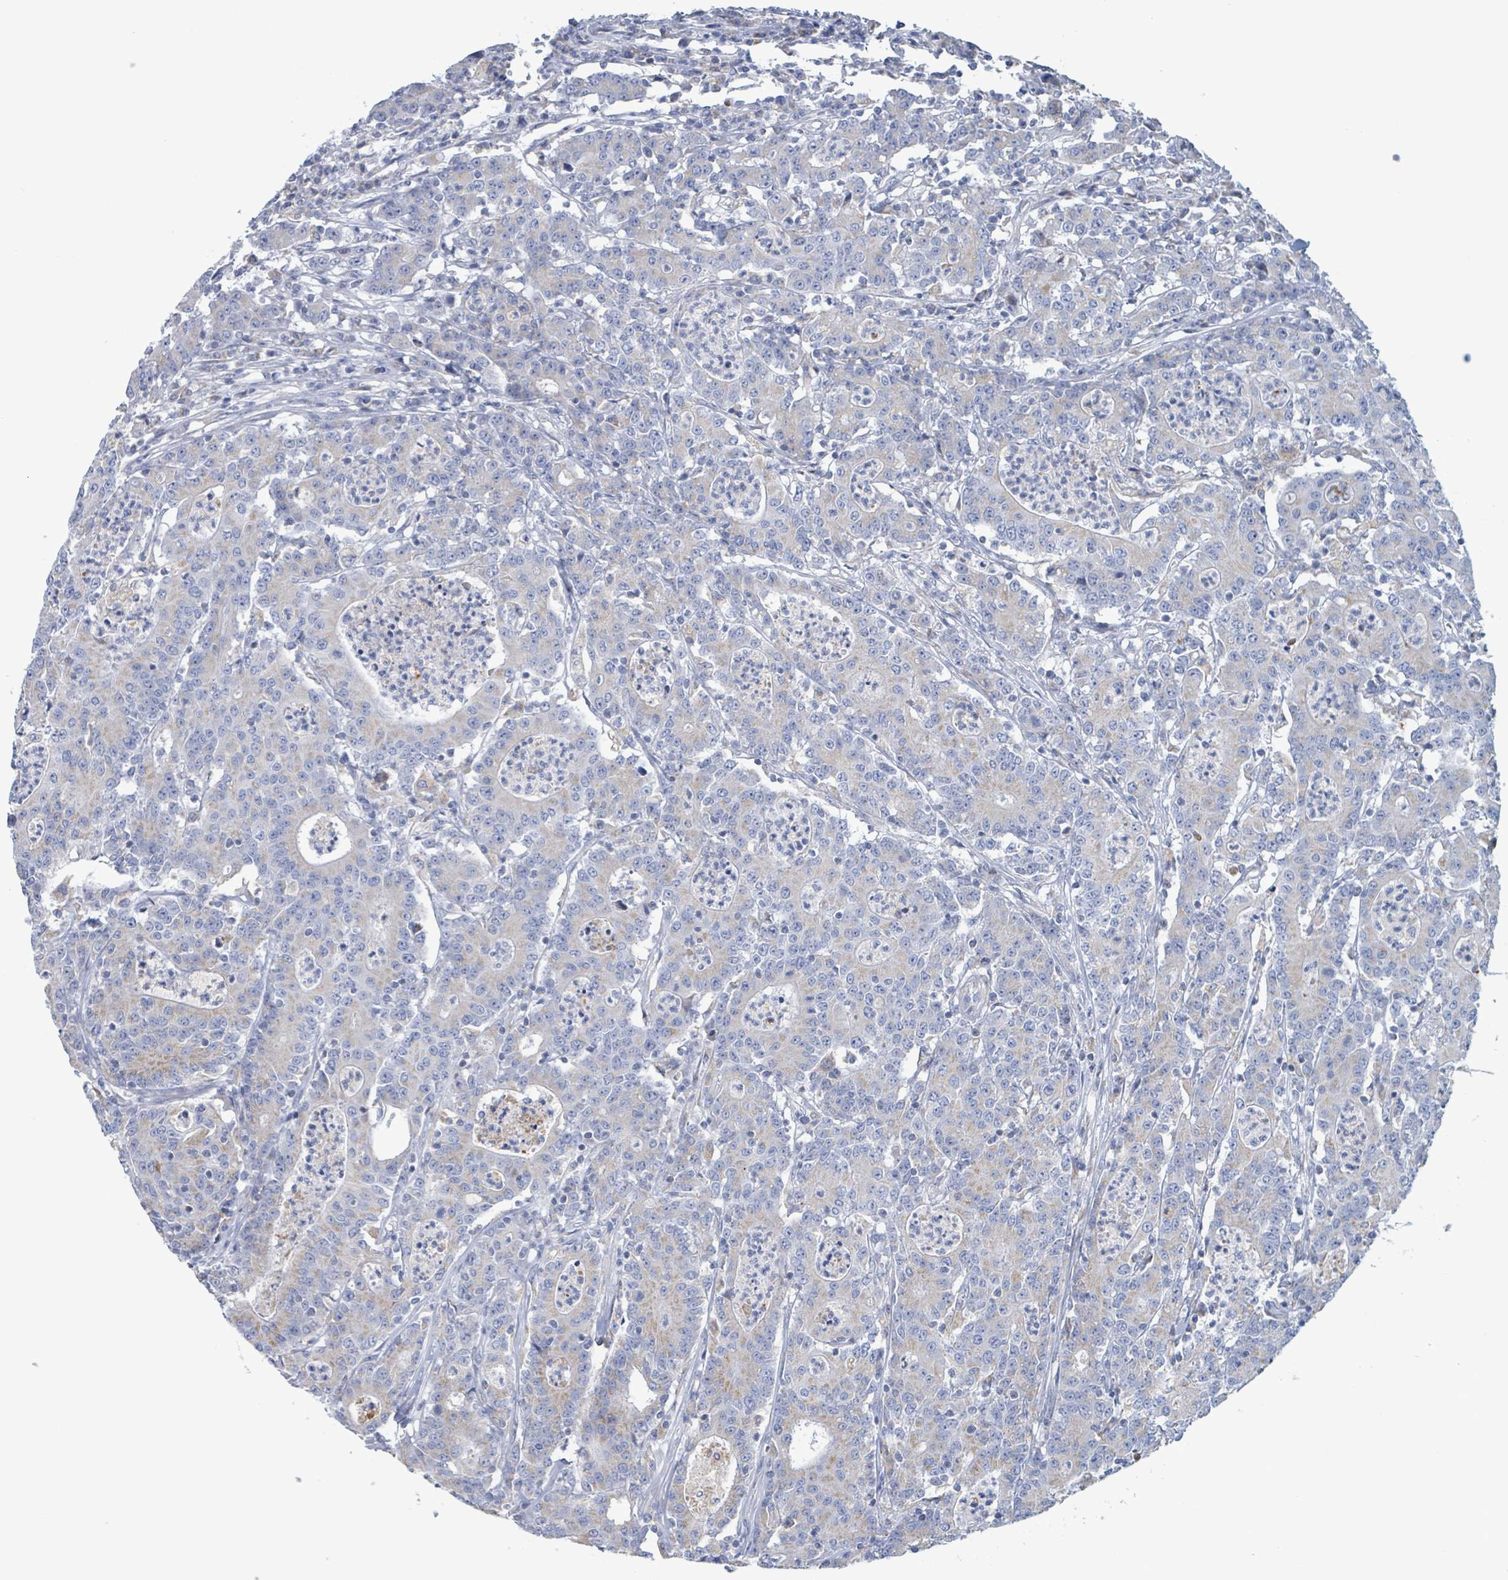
{"staining": {"intensity": "weak", "quantity": "<25%", "location": "cytoplasmic/membranous"}, "tissue": "colorectal cancer", "cell_type": "Tumor cells", "image_type": "cancer", "snomed": [{"axis": "morphology", "description": "Adenocarcinoma, NOS"}, {"axis": "topography", "description": "Colon"}], "caption": "Colorectal cancer (adenocarcinoma) stained for a protein using immunohistochemistry exhibits no expression tumor cells.", "gene": "AKR1C4", "patient": {"sex": "male", "age": 83}}